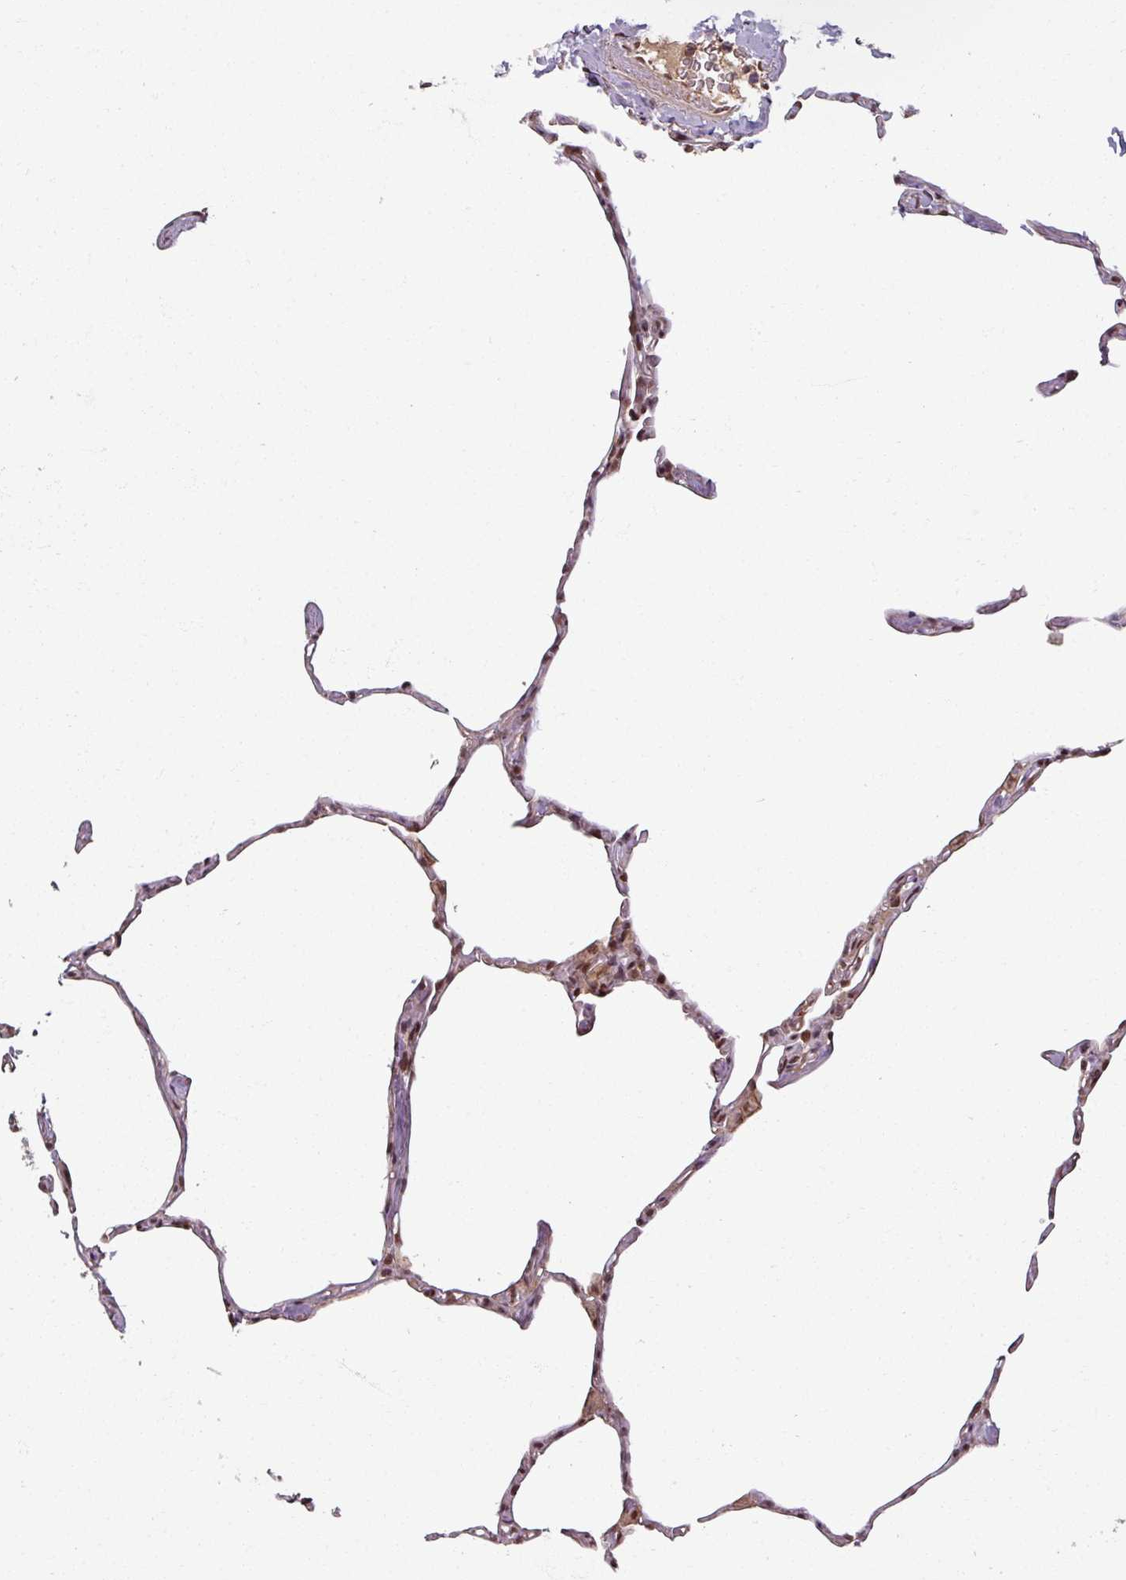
{"staining": {"intensity": "moderate", "quantity": "25%-75%", "location": "nuclear"}, "tissue": "lung", "cell_type": "Alveolar cells", "image_type": "normal", "snomed": [{"axis": "morphology", "description": "Normal tissue, NOS"}, {"axis": "topography", "description": "Lung"}], "caption": "Human lung stained for a protein (brown) exhibits moderate nuclear positive staining in about 25%-75% of alveolar cells.", "gene": "SWI5", "patient": {"sex": "male", "age": 65}}